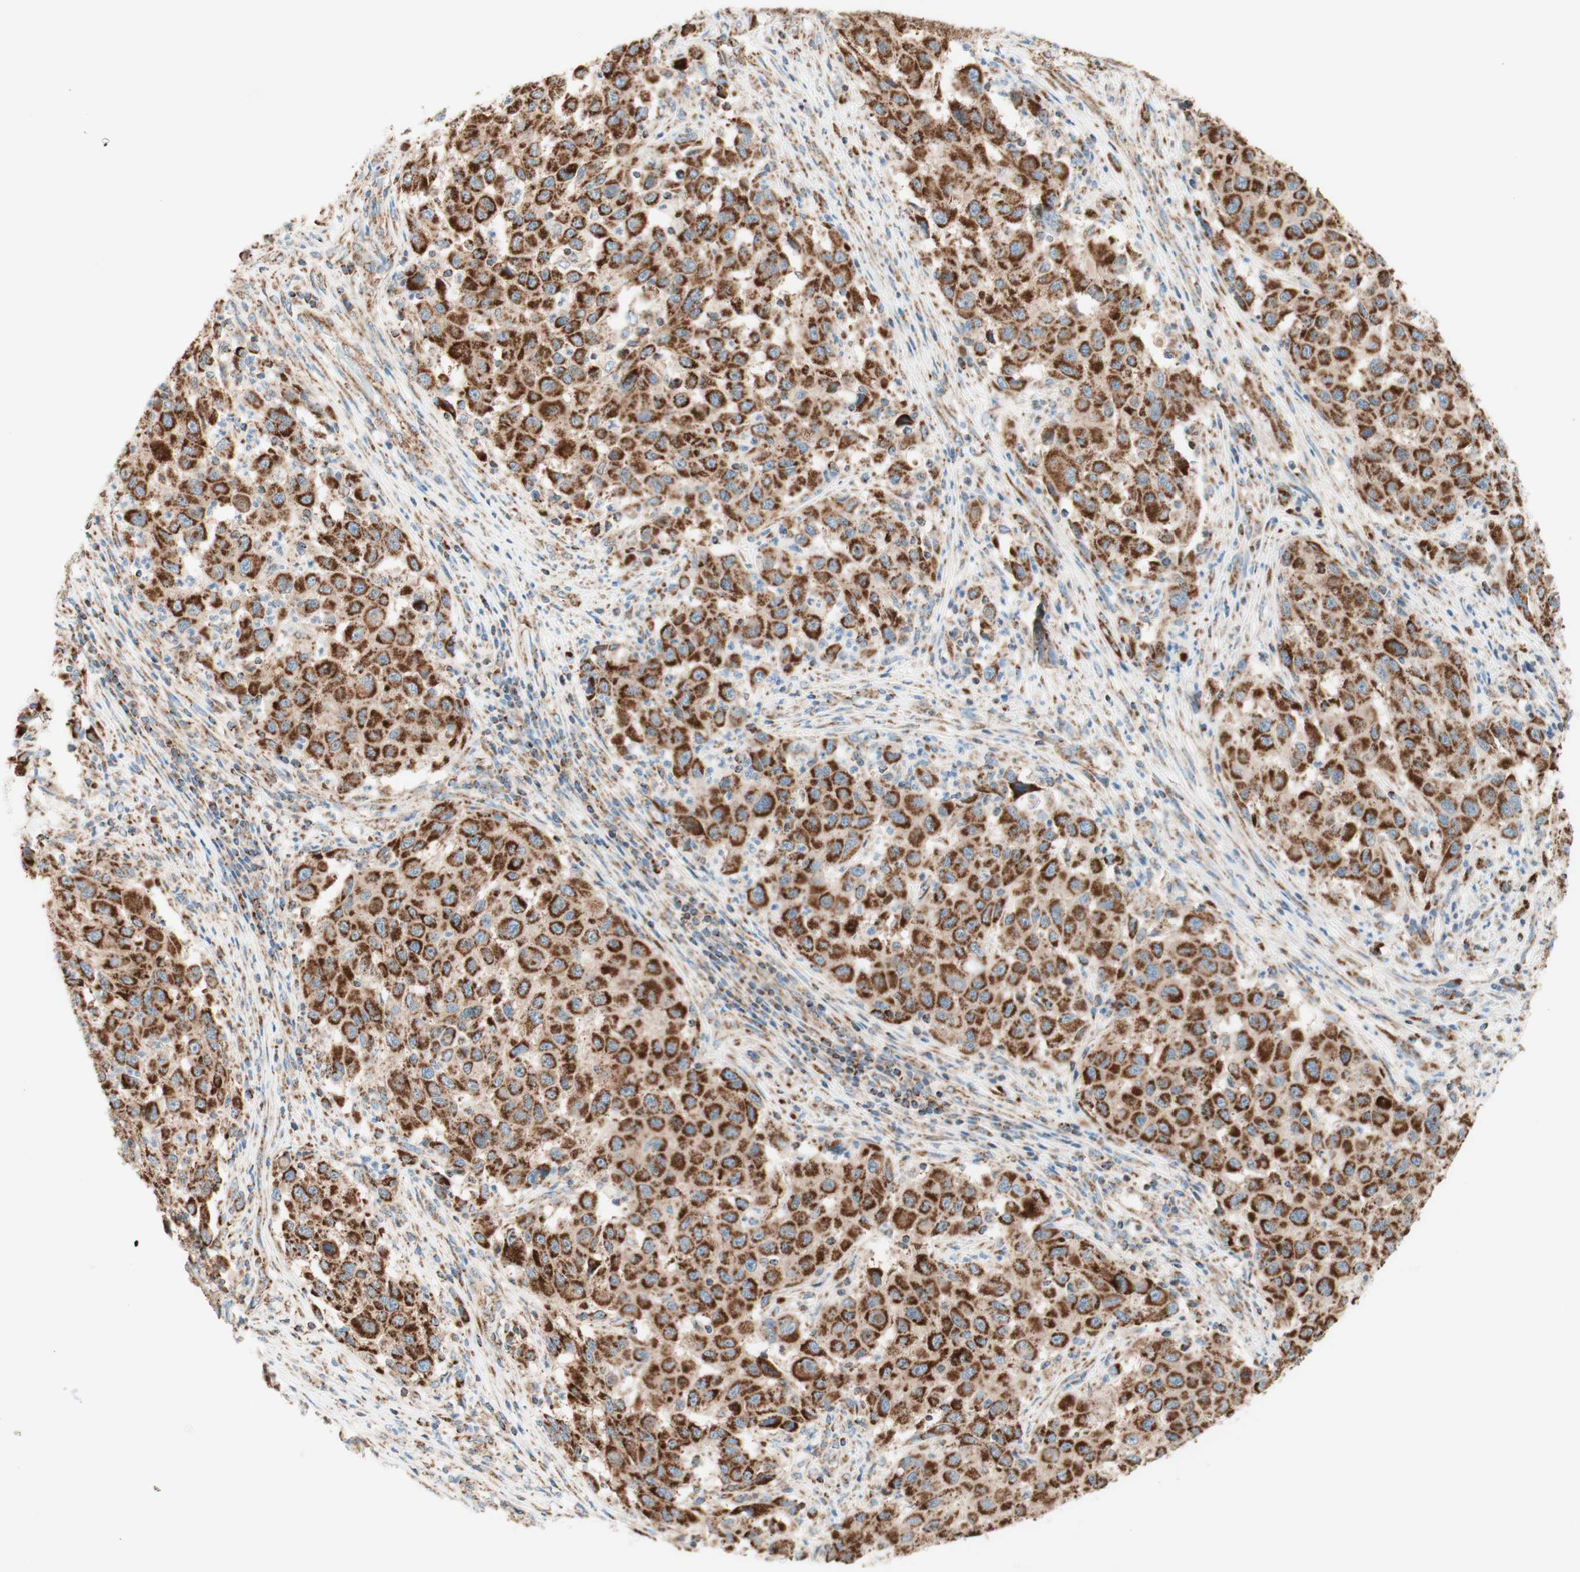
{"staining": {"intensity": "strong", "quantity": ">75%", "location": "cytoplasmic/membranous"}, "tissue": "melanoma", "cell_type": "Tumor cells", "image_type": "cancer", "snomed": [{"axis": "morphology", "description": "Malignant melanoma, Metastatic site"}, {"axis": "topography", "description": "Lymph node"}], "caption": "Immunohistochemical staining of human melanoma demonstrates high levels of strong cytoplasmic/membranous protein positivity in about >75% of tumor cells.", "gene": "TOMM20", "patient": {"sex": "male", "age": 61}}